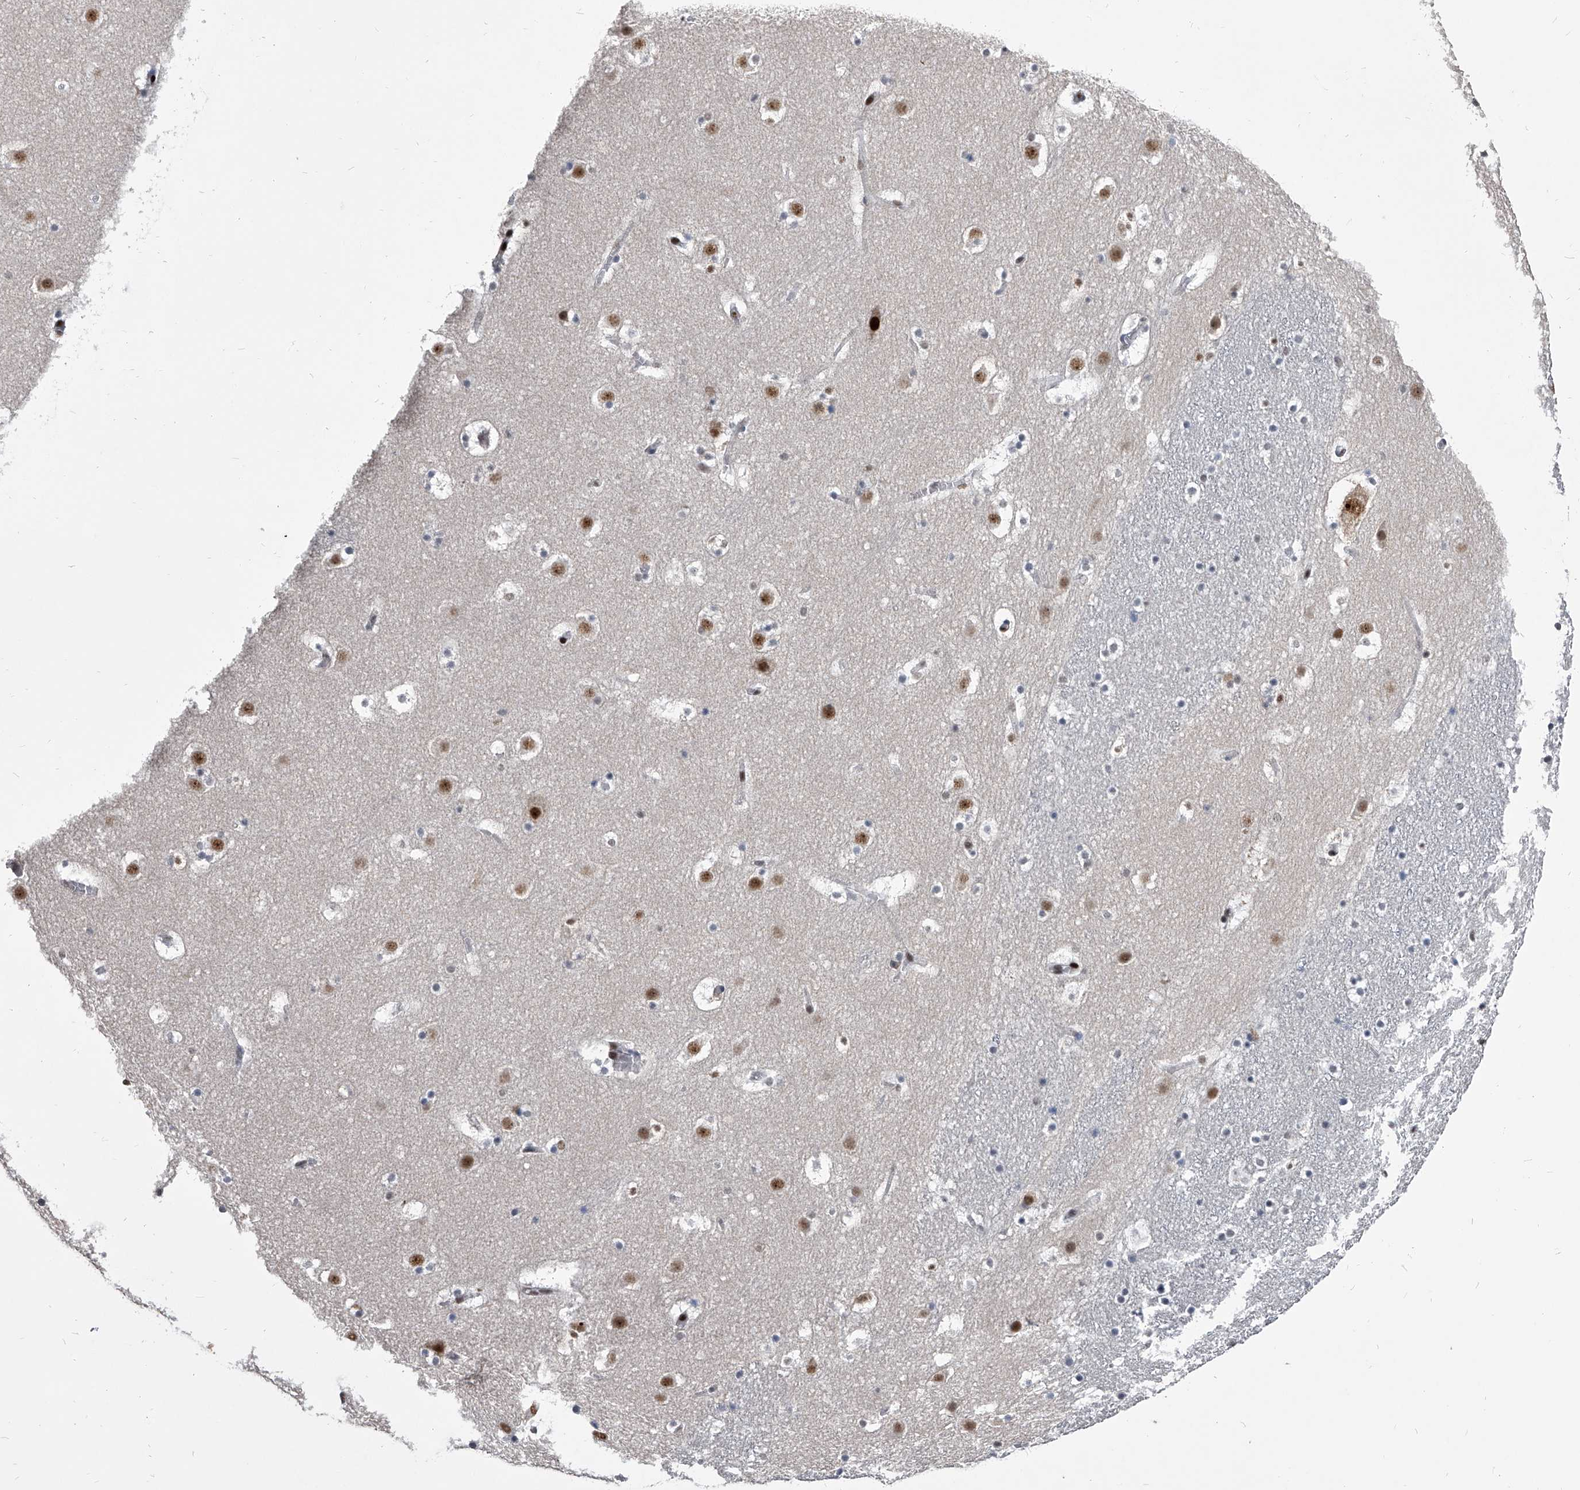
{"staining": {"intensity": "negative", "quantity": "none", "location": "none"}, "tissue": "caudate", "cell_type": "Glial cells", "image_type": "normal", "snomed": [{"axis": "morphology", "description": "Normal tissue, NOS"}, {"axis": "topography", "description": "Lateral ventricle wall"}], "caption": "Immunohistochemistry (IHC) photomicrograph of benign human caudate stained for a protein (brown), which demonstrates no staining in glial cells.", "gene": "CMTR1", "patient": {"sex": "male", "age": 45}}